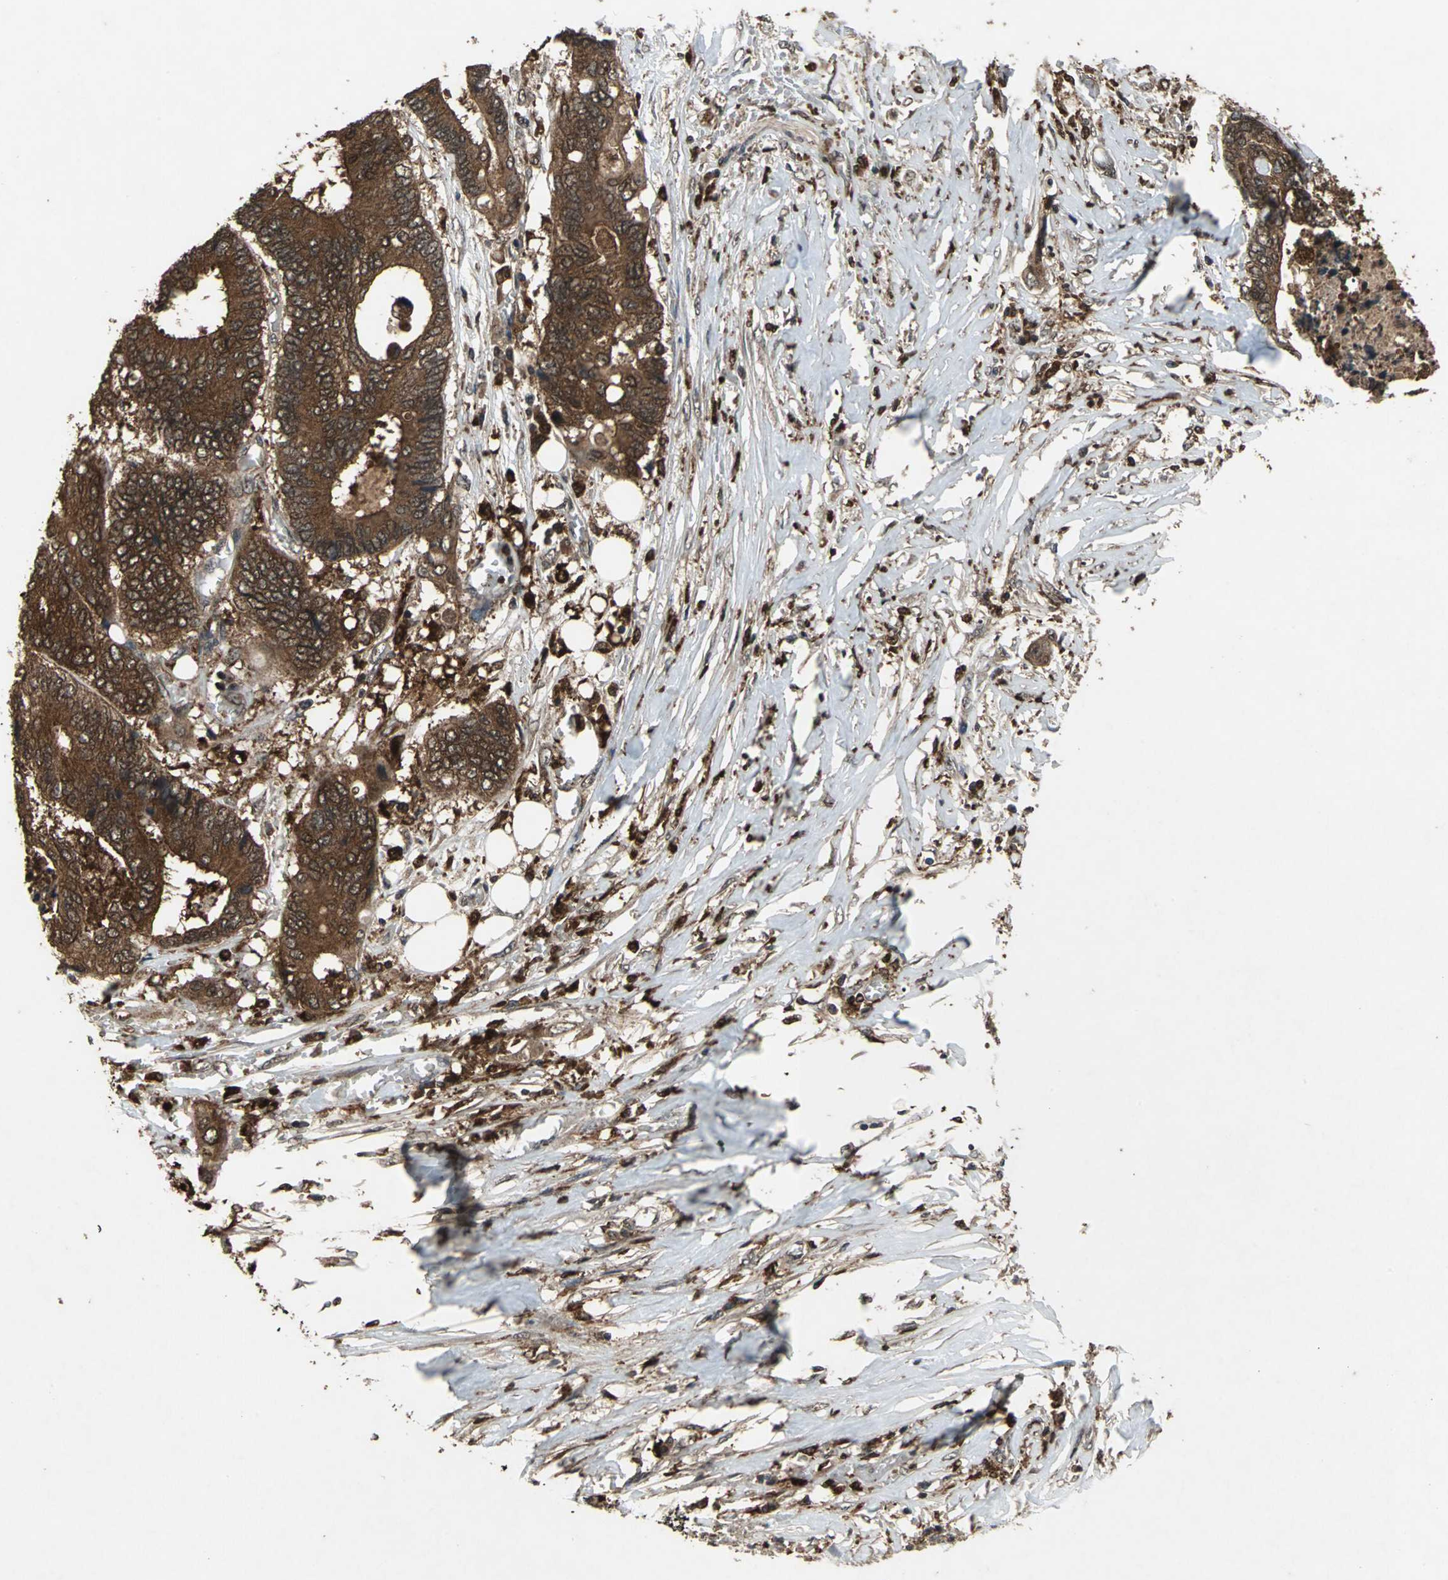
{"staining": {"intensity": "strong", "quantity": ">75%", "location": "cytoplasmic/membranous"}, "tissue": "colorectal cancer", "cell_type": "Tumor cells", "image_type": "cancer", "snomed": [{"axis": "morphology", "description": "Adenocarcinoma, NOS"}, {"axis": "topography", "description": "Rectum"}], "caption": "This is an image of immunohistochemistry staining of colorectal cancer (adenocarcinoma), which shows strong positivity in the cytoplasmic/membranous of tumor cells.", "gene": "PYCARD", "patient": {"sex": "male", "age": 55}}